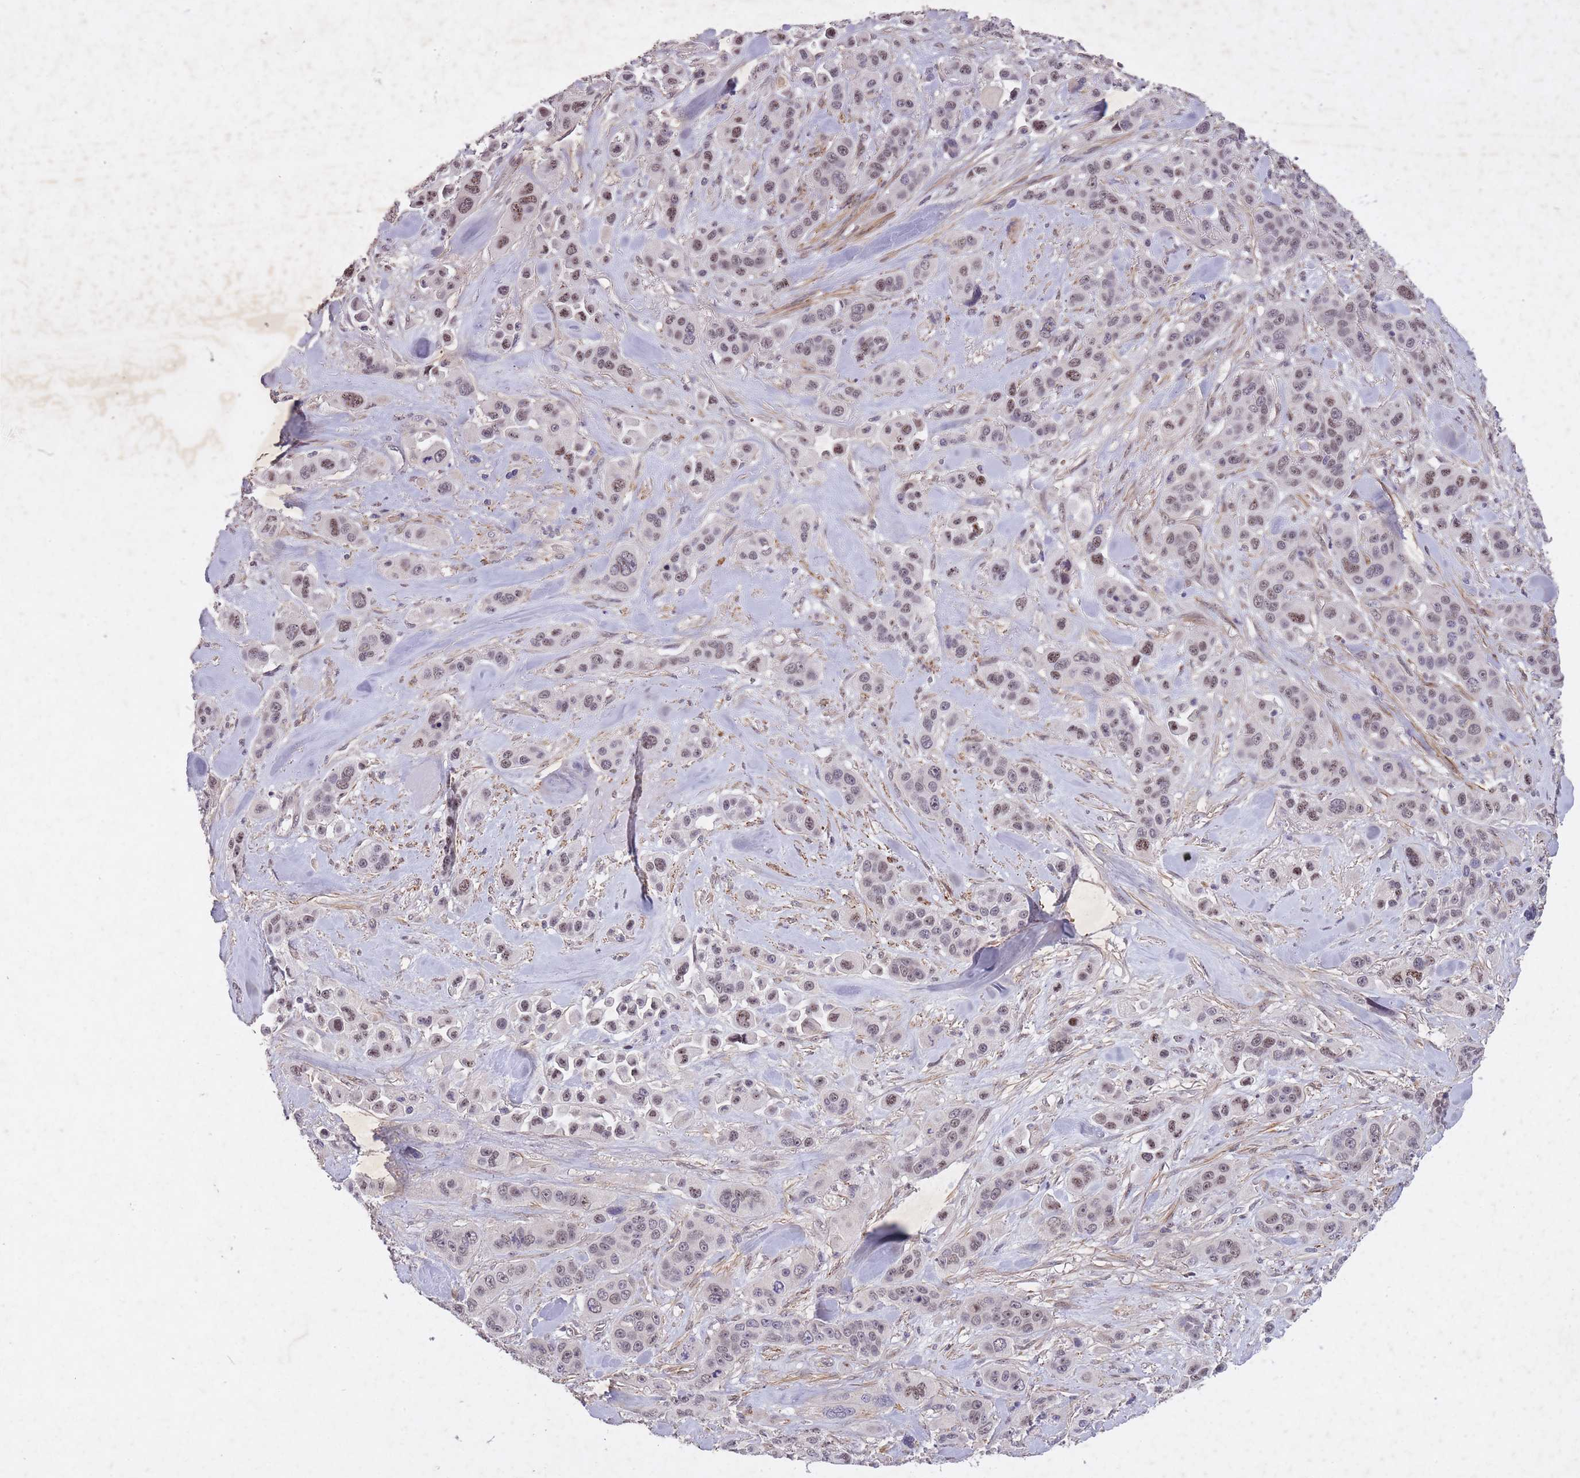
{"staining": {"intensity": "moderate", "quantity": "<25%", "location": "nuclear"}, "tissue": "skin cancer", "cell_type": "Tumor cells", "image_type": "cancer", "snomed": [{"axis": "morphology", "description": "Squamous cell carcinoma, NOS"}, {"axis": "topography", "description": "Skin"}], "caption": "Immunohistochemical staining of human skin cancer (squamous cell carcinoma) displays low levels of moderate nuclear protein positivity in about <25% of tumor cells.", "gene": "CBX6", "patient": {"sex": "male", "age": 67}}